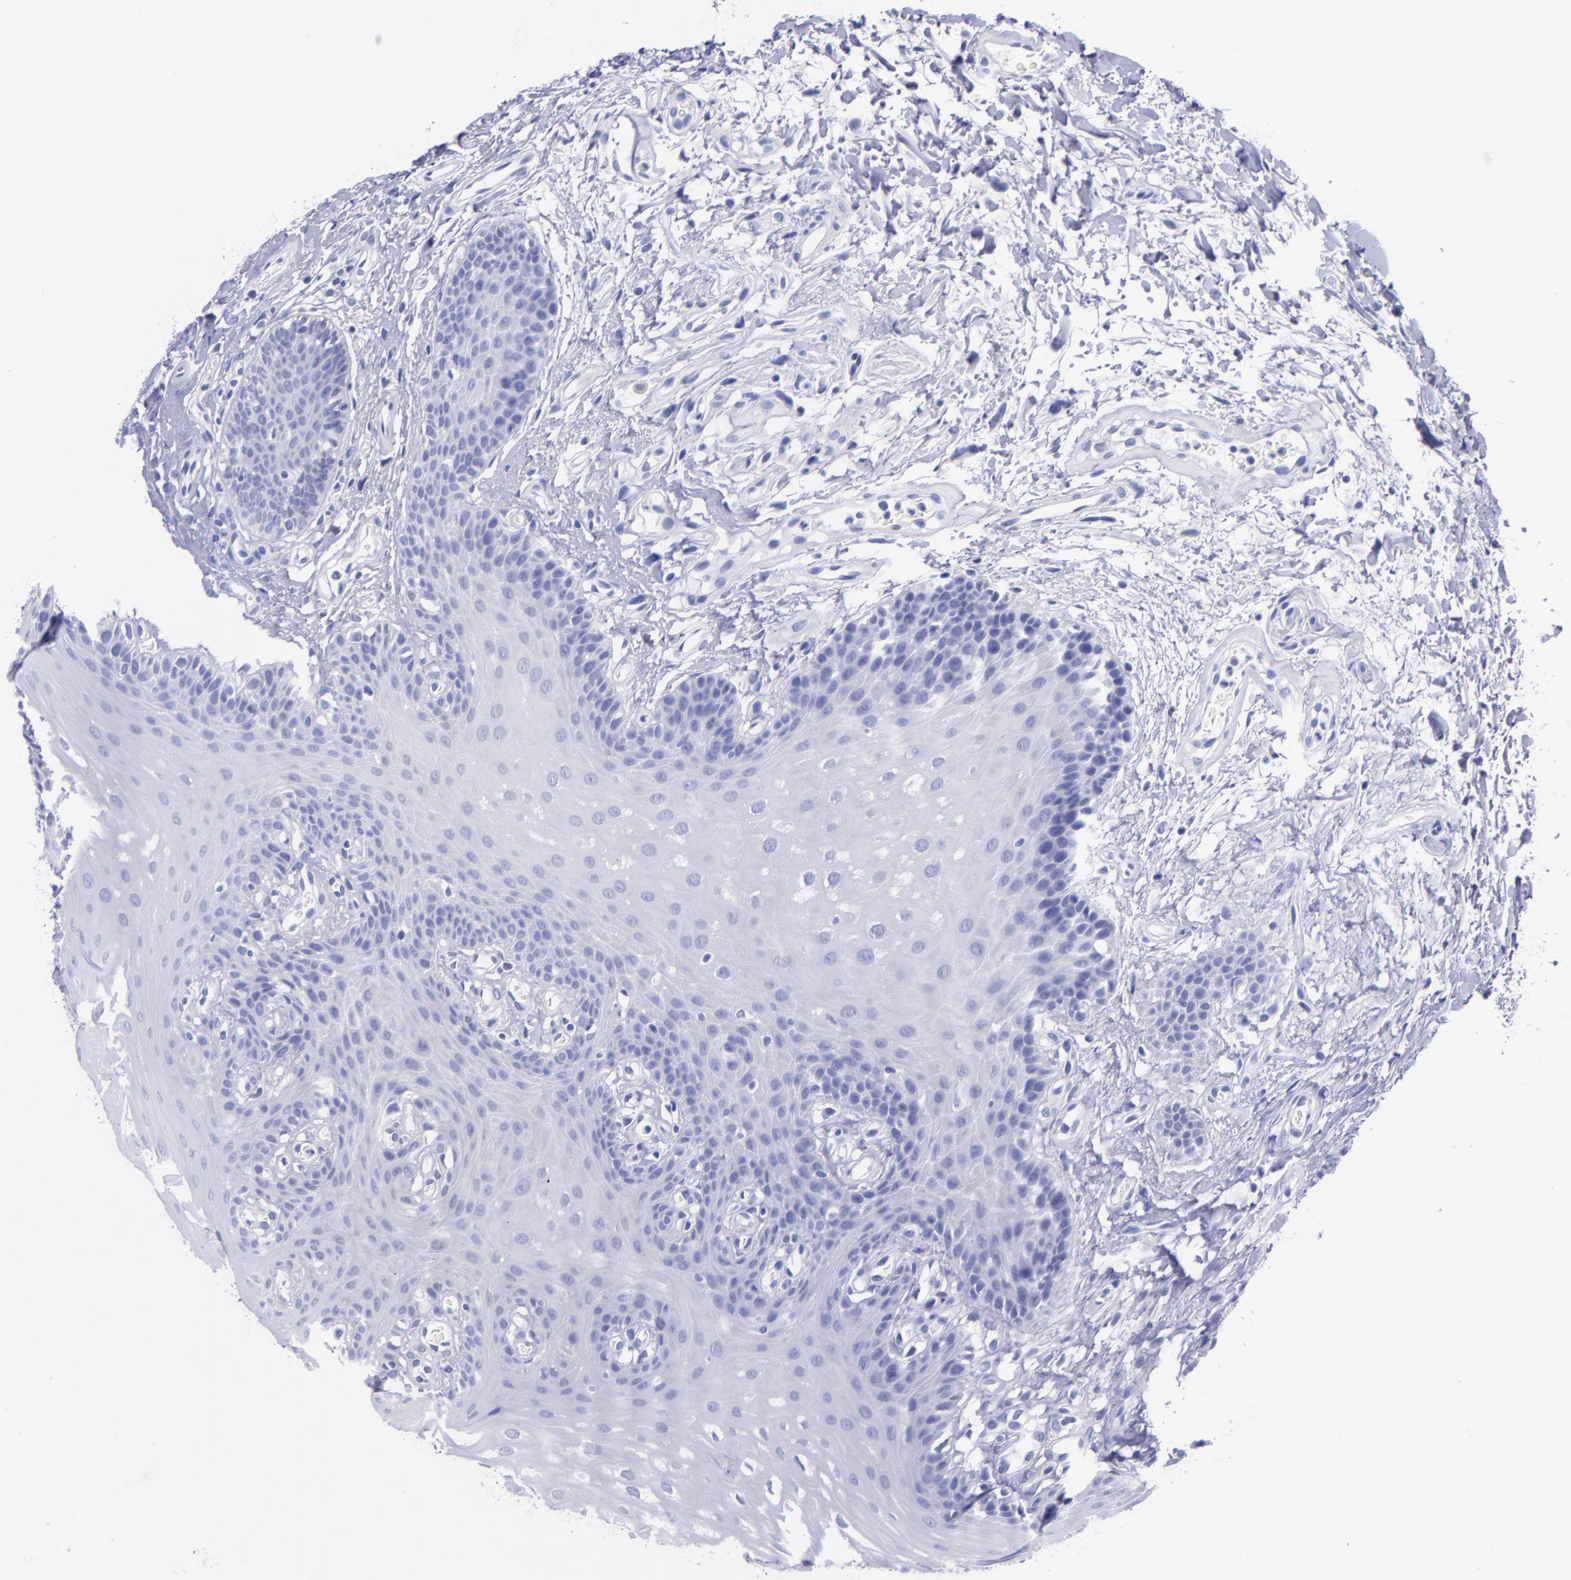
{"staining": {"intensity": "negative", "quantity": "none", "location": "none"}, "tissue": "oral mucosa", "cell_type": "Squamous epithelial cells", "image_type": "normal", "snomed": [{"axis": "morphology", "description": "Normal tissue, NOS"}, {"axis": "topography", "description": "Oral tissue"}], "caption": "High power microscopy image of an immunohistochemistry (IHC) photomicrograph of normal oral mucosa, revealing no significant positivity in squamous epithelial cells.", "gene": "SV2A", "patient": {"sex": "male", "age": 62}}